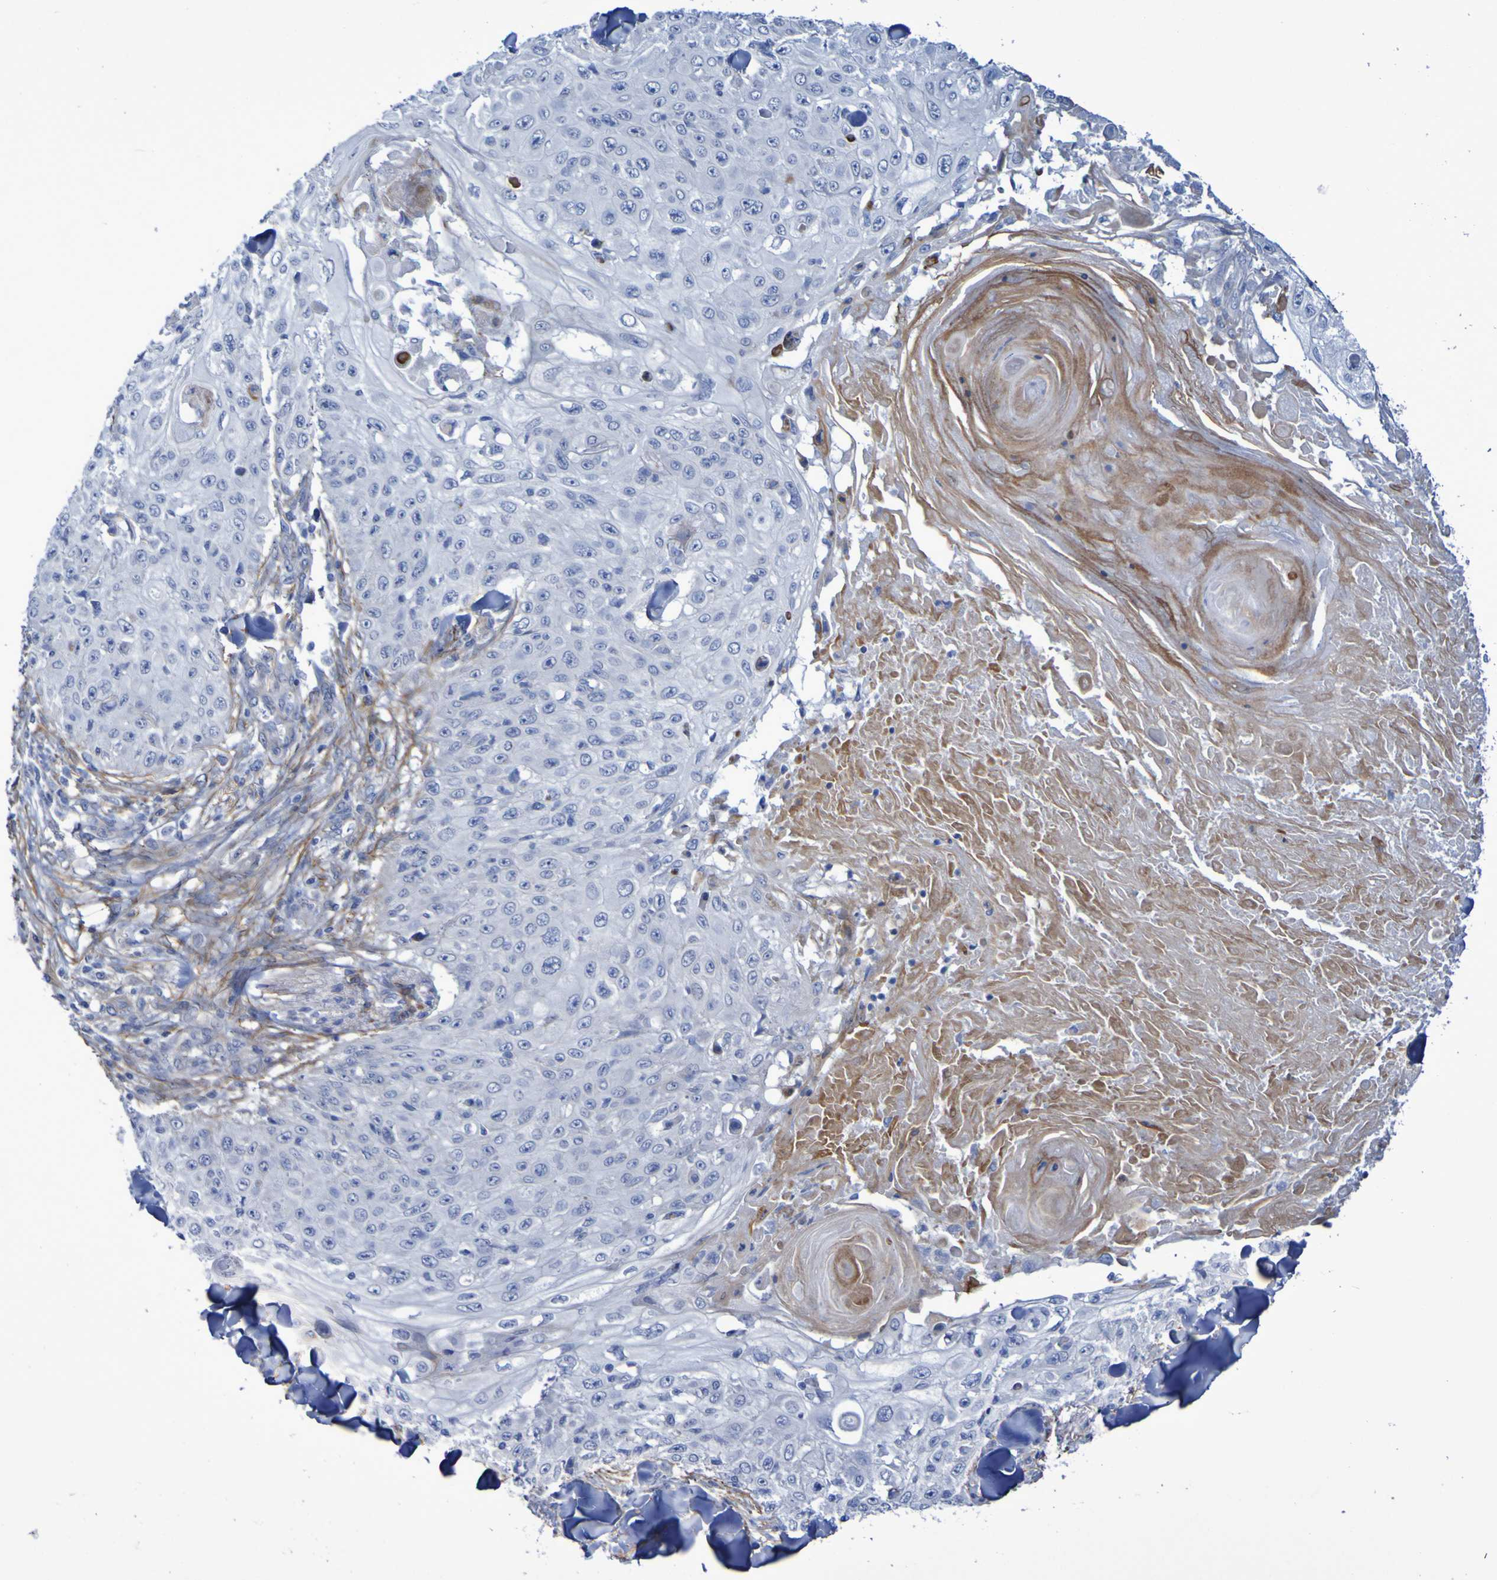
{"staining": {"intensity": "negative", "quantity": "none", "location": "none"}, "tissue": "skin cancer", "cell_type": "Tumor cells", "image_type": "cancer", "snomed": [{"axis": "morphology", "description": "Squamous cell carcinoma, NOS"}, {"axis": "topography", "description": "Skin"}], "caption": "A photomicrograph of human skin squamous cell carcinoma is negative for staining in tumor cells.", "gene": "LPP", "patient": {"sex": "male", "age": 86}}